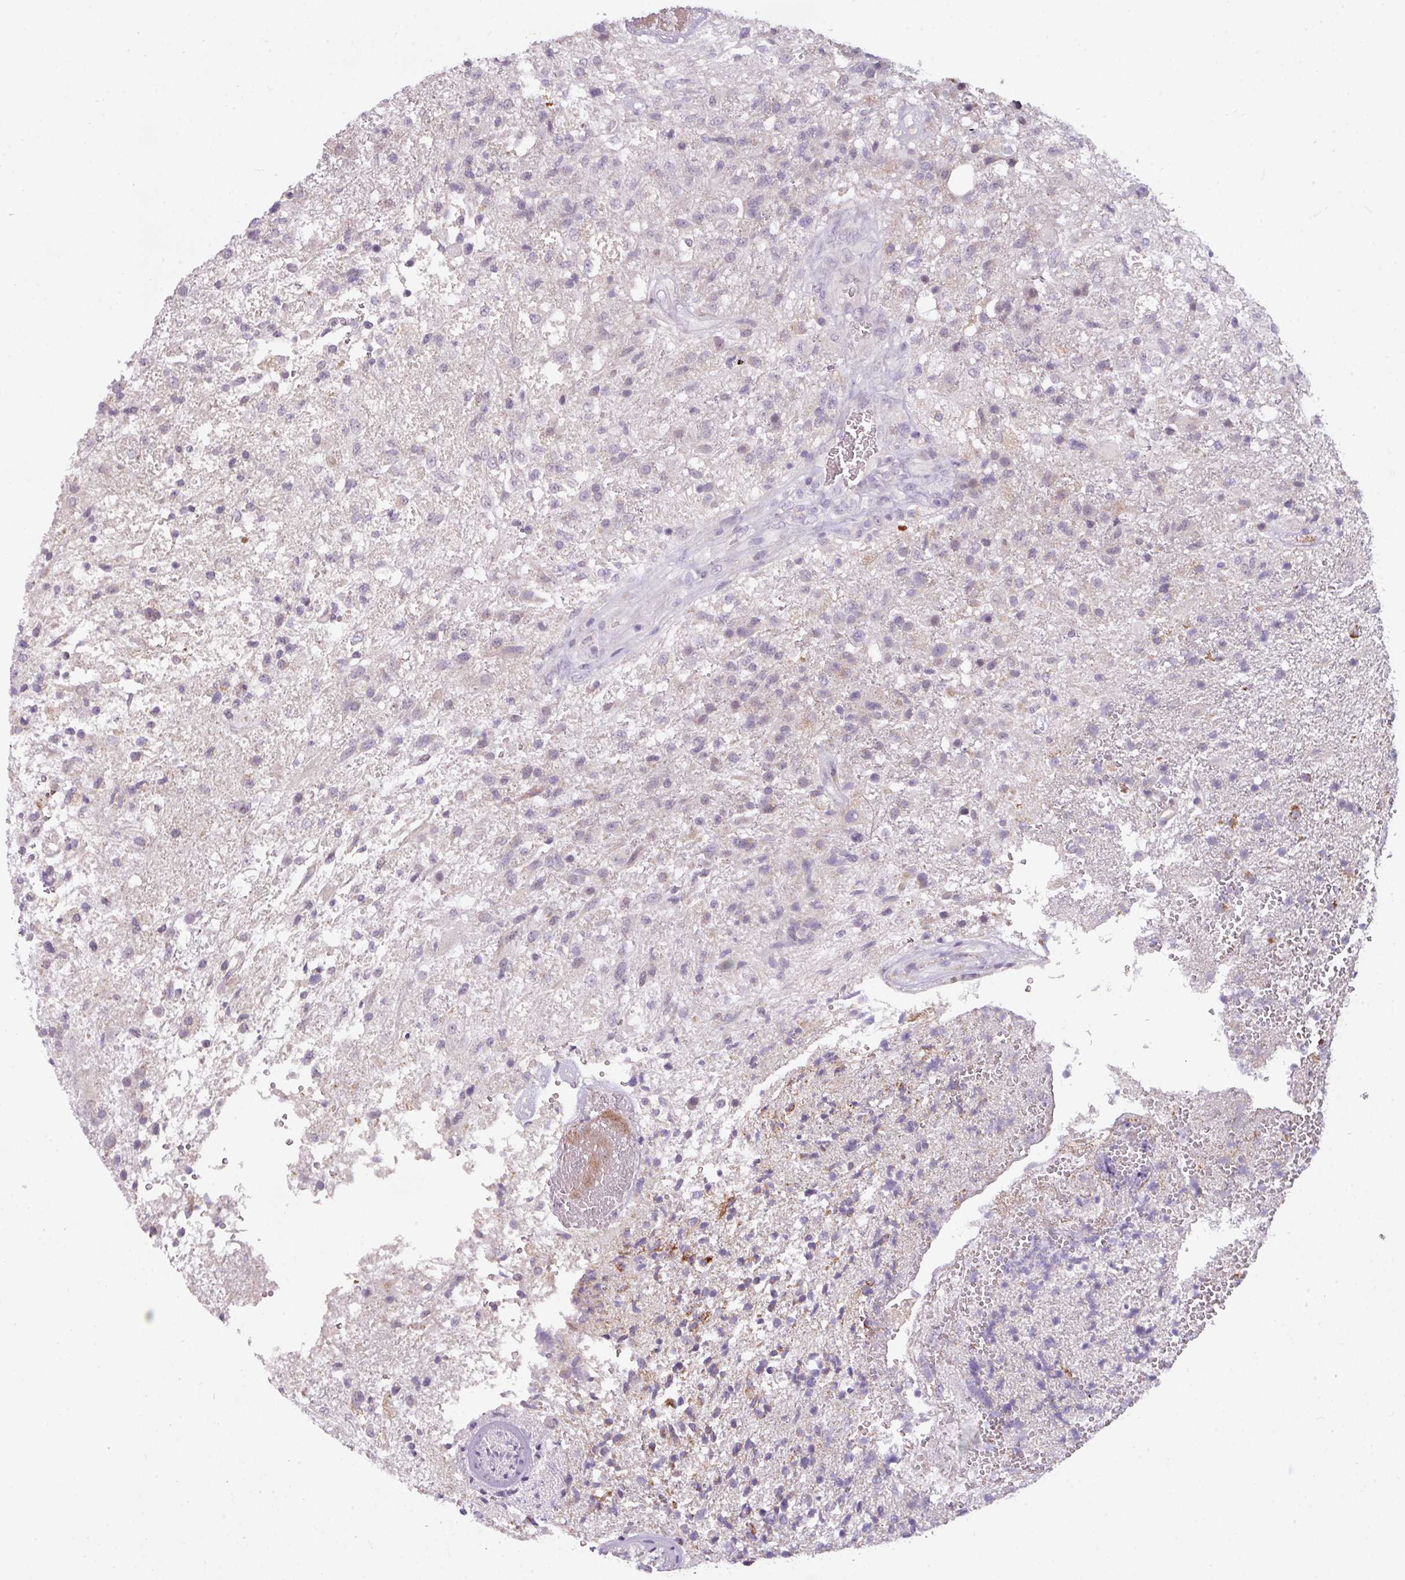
{"staining": {"intensity": "negative", "quantity": "none", "location": "none"}, "tissue": "glioma", "cell_type": "Tumor cells", "image_type": "cancer", "snomed": [{"axis": "morphology", "description": "Glioma, malignant, High grade"}, {"axis": "topography", "description": "Brain"}], "caption": "This is an immunohistochemistry (IHC) micrograph of malignant high-grade glioma. There is no staining in tumor cells.", "gene": "C2orf68", "patient": {"sex": "male", "age": 56}}